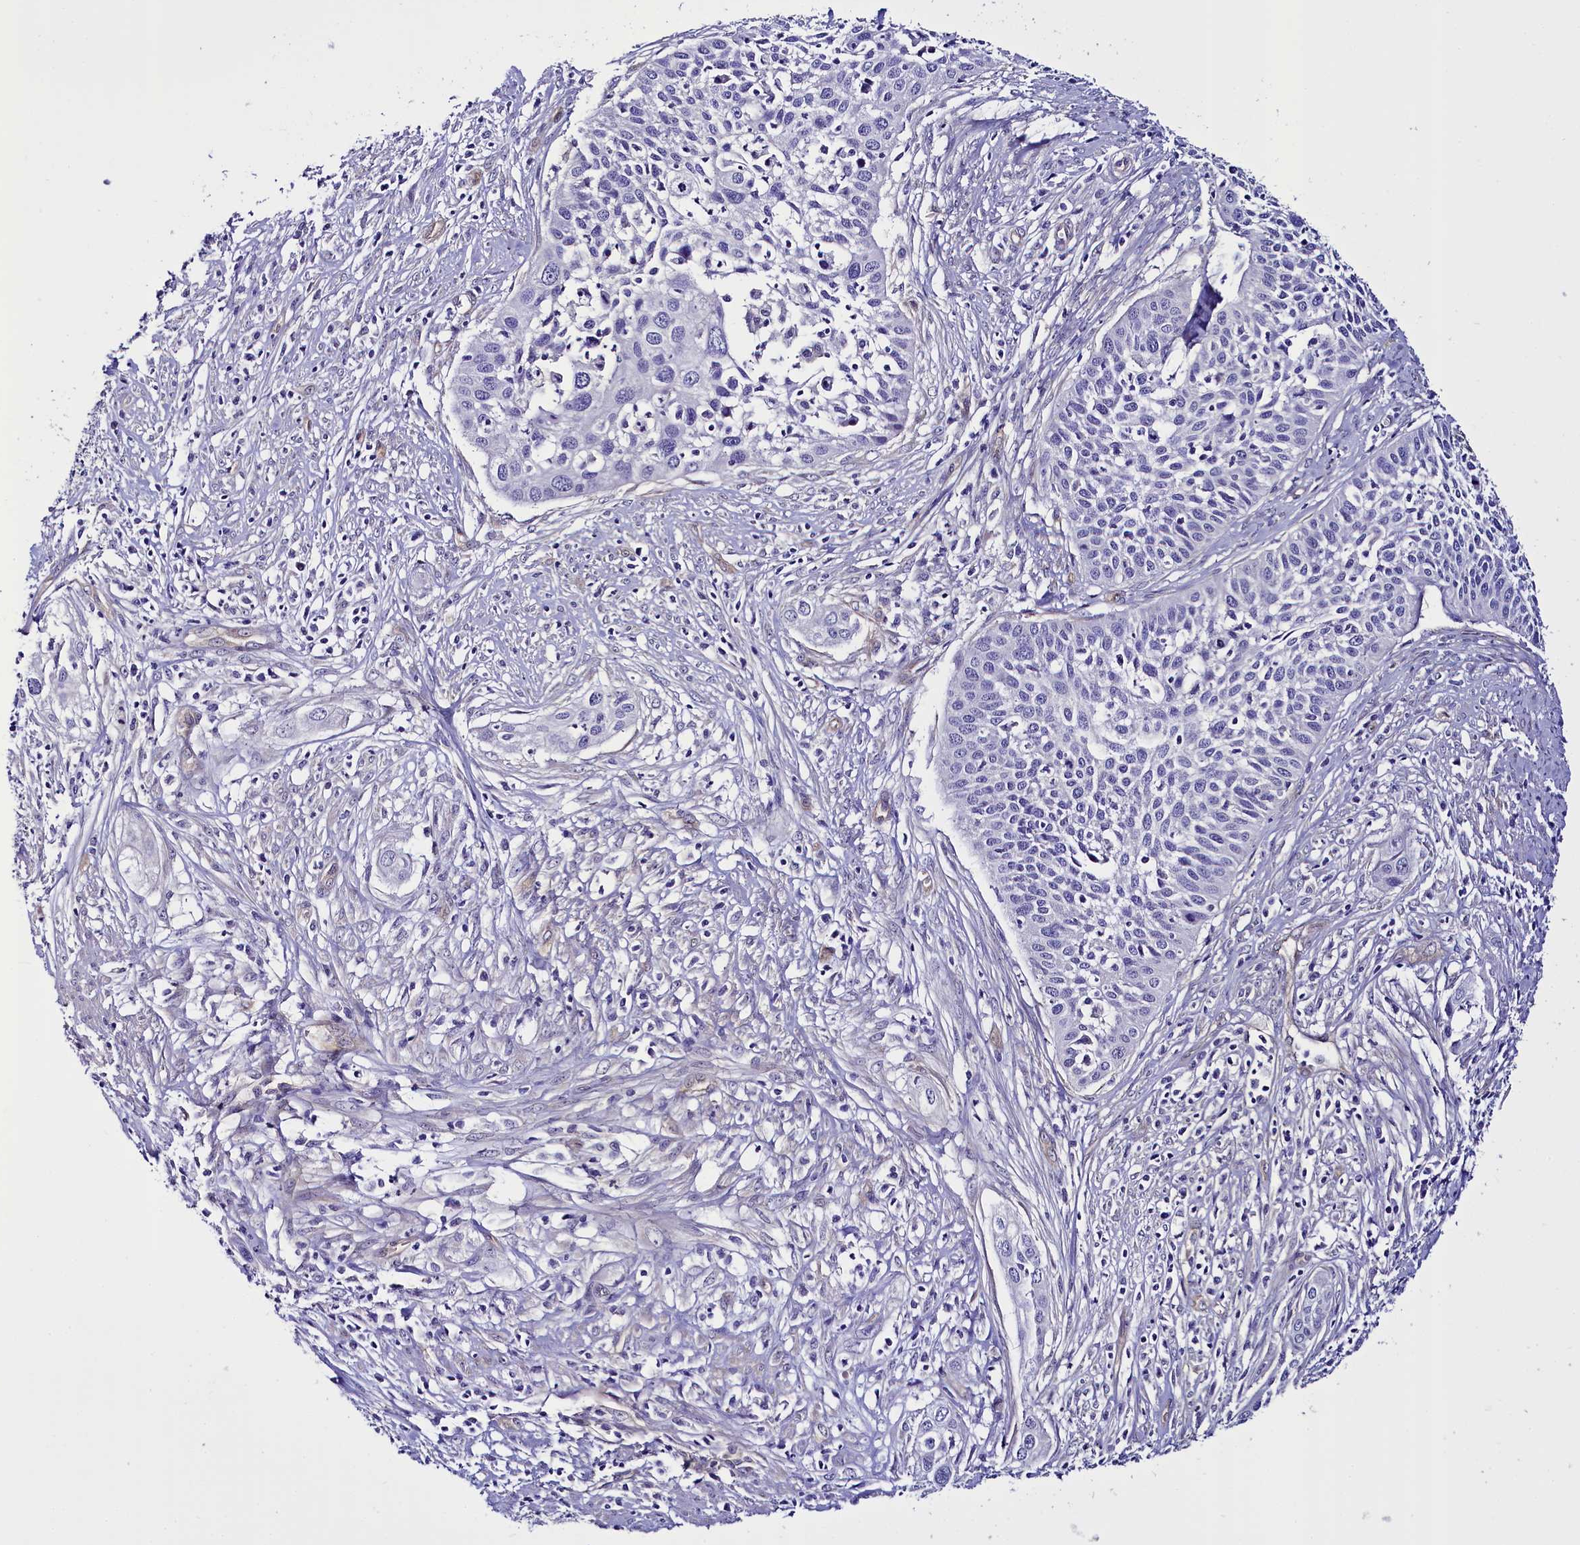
{"staining": {"intensity": "negative", "quantity": "none", "location": "none"}, "tissue": "cervical cancer", "cell_type": "Tumor cells", "image_type": "cancer", "snomed": [{"axis": "morphology", "description": "Squamous cell carcinoma, NOS"}, {"axis": "topography", "description": "Cervix"}], "caption": "Cervical cancer was stained to show a protein in brown. There is no significant staining in tumor cells.", "gene": "STXBP1", "patient": {"sex": "female", "age": 34}}